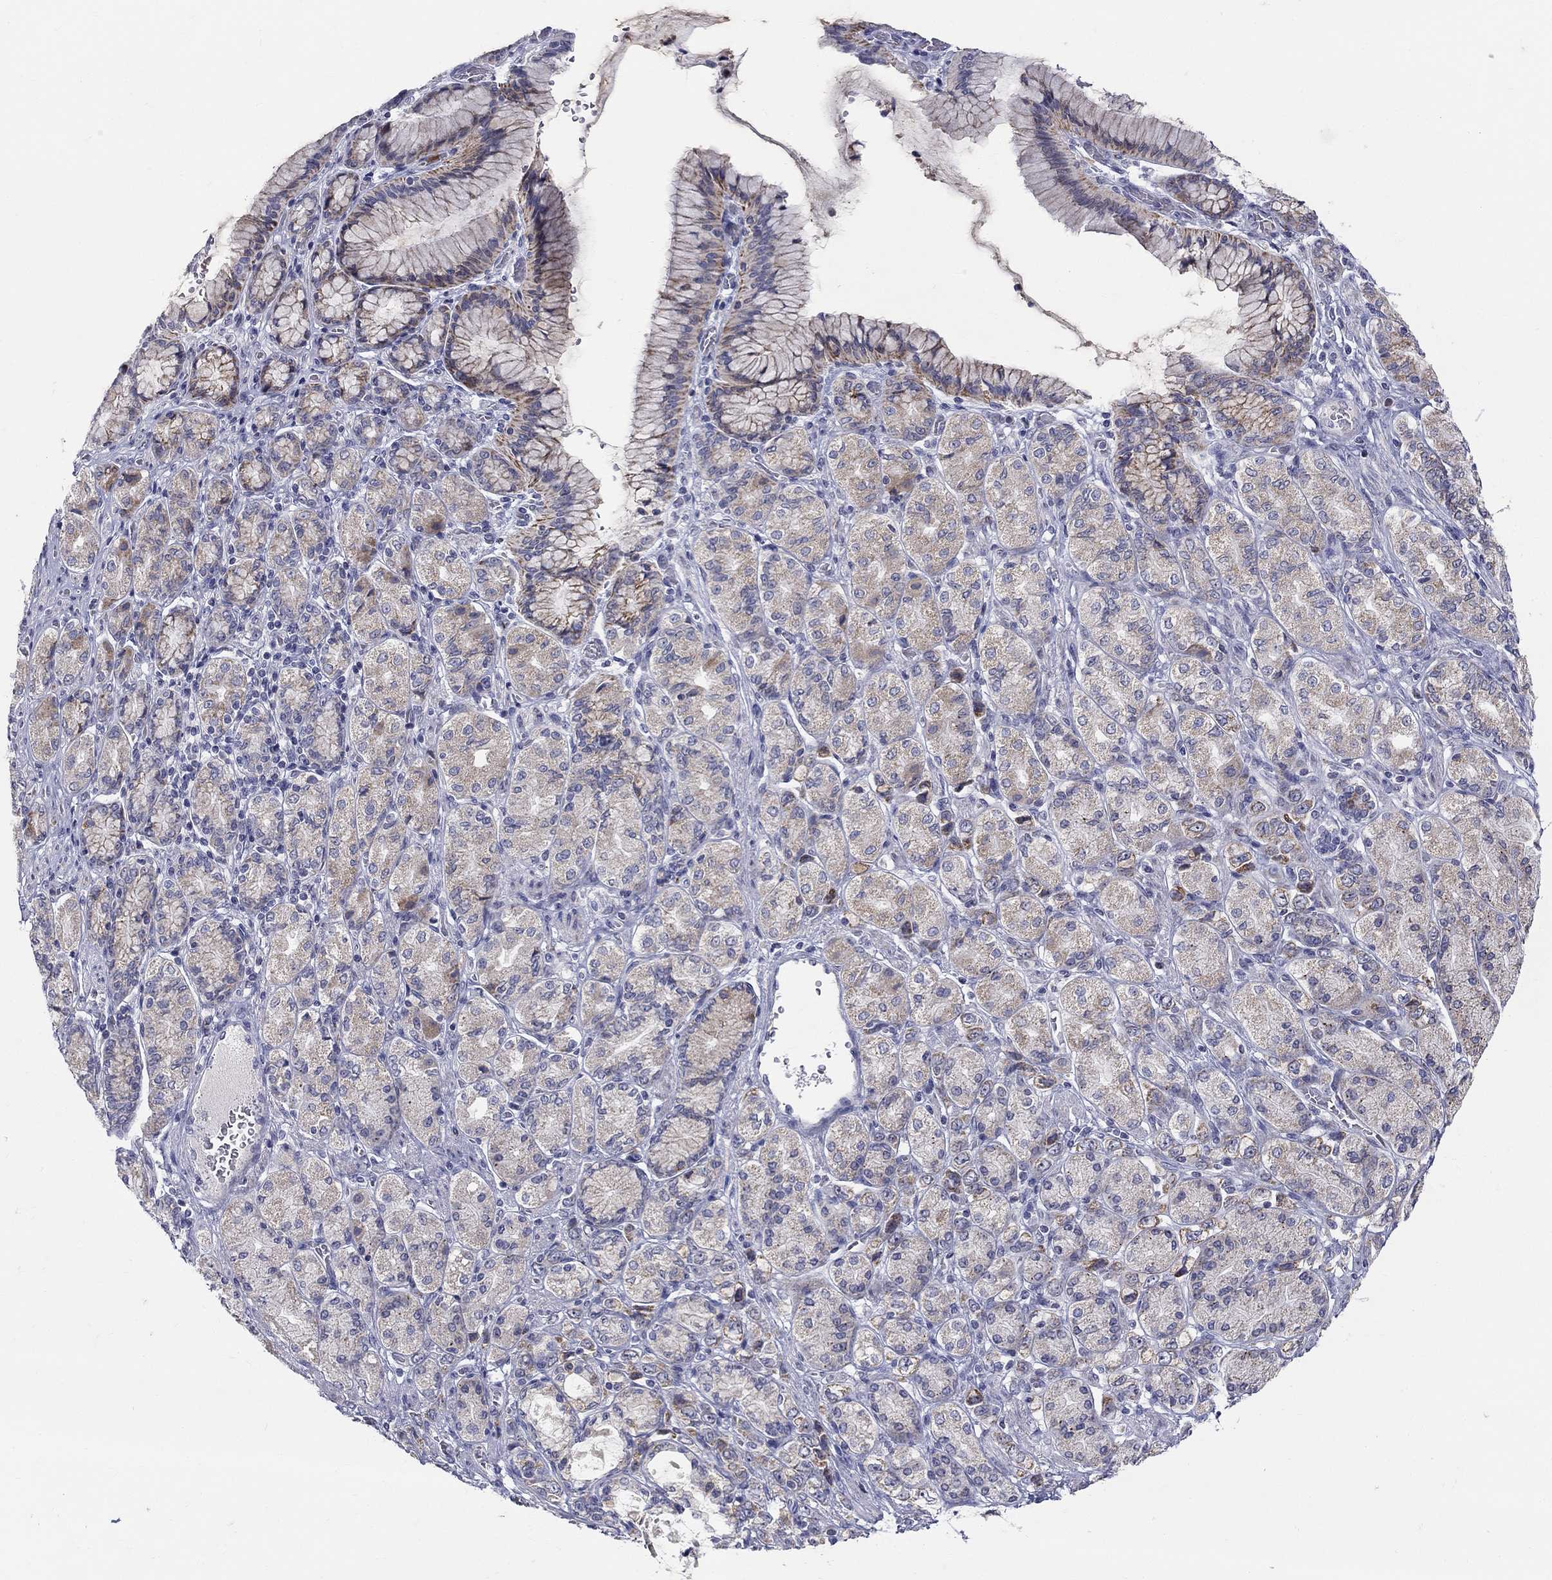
{"staining": {"intensity": "moderate", "quantity": "<25%", "location": "cytoplasmic/membranous"}, "tissue": "stomach cancer", "cell_type": "Tumor cells", "image_type": "cancer", "snomed": [{"axis": "morphology", "description": "Normal tissue, NOS"}, {"axis": "morphology", "description": "Adenocarcinoma, NOS"}, {"axis": "morphology", "description": "Adenocarcinoma, High grade"}, {"axis": "topography", "description": "Stomach, upper"}, {"axis": "topography", "description": "Stomach"}], "caption": "The histopathology image demonstrates immunohistochemical staining of stomach cancer (high-grade adenocarcinoma). There is moderate cytoplasmic/membranous staining is present in about <25% of tumor cells.", "gene": "HMX2", "patient": {"sex": "female", "age": 65}}